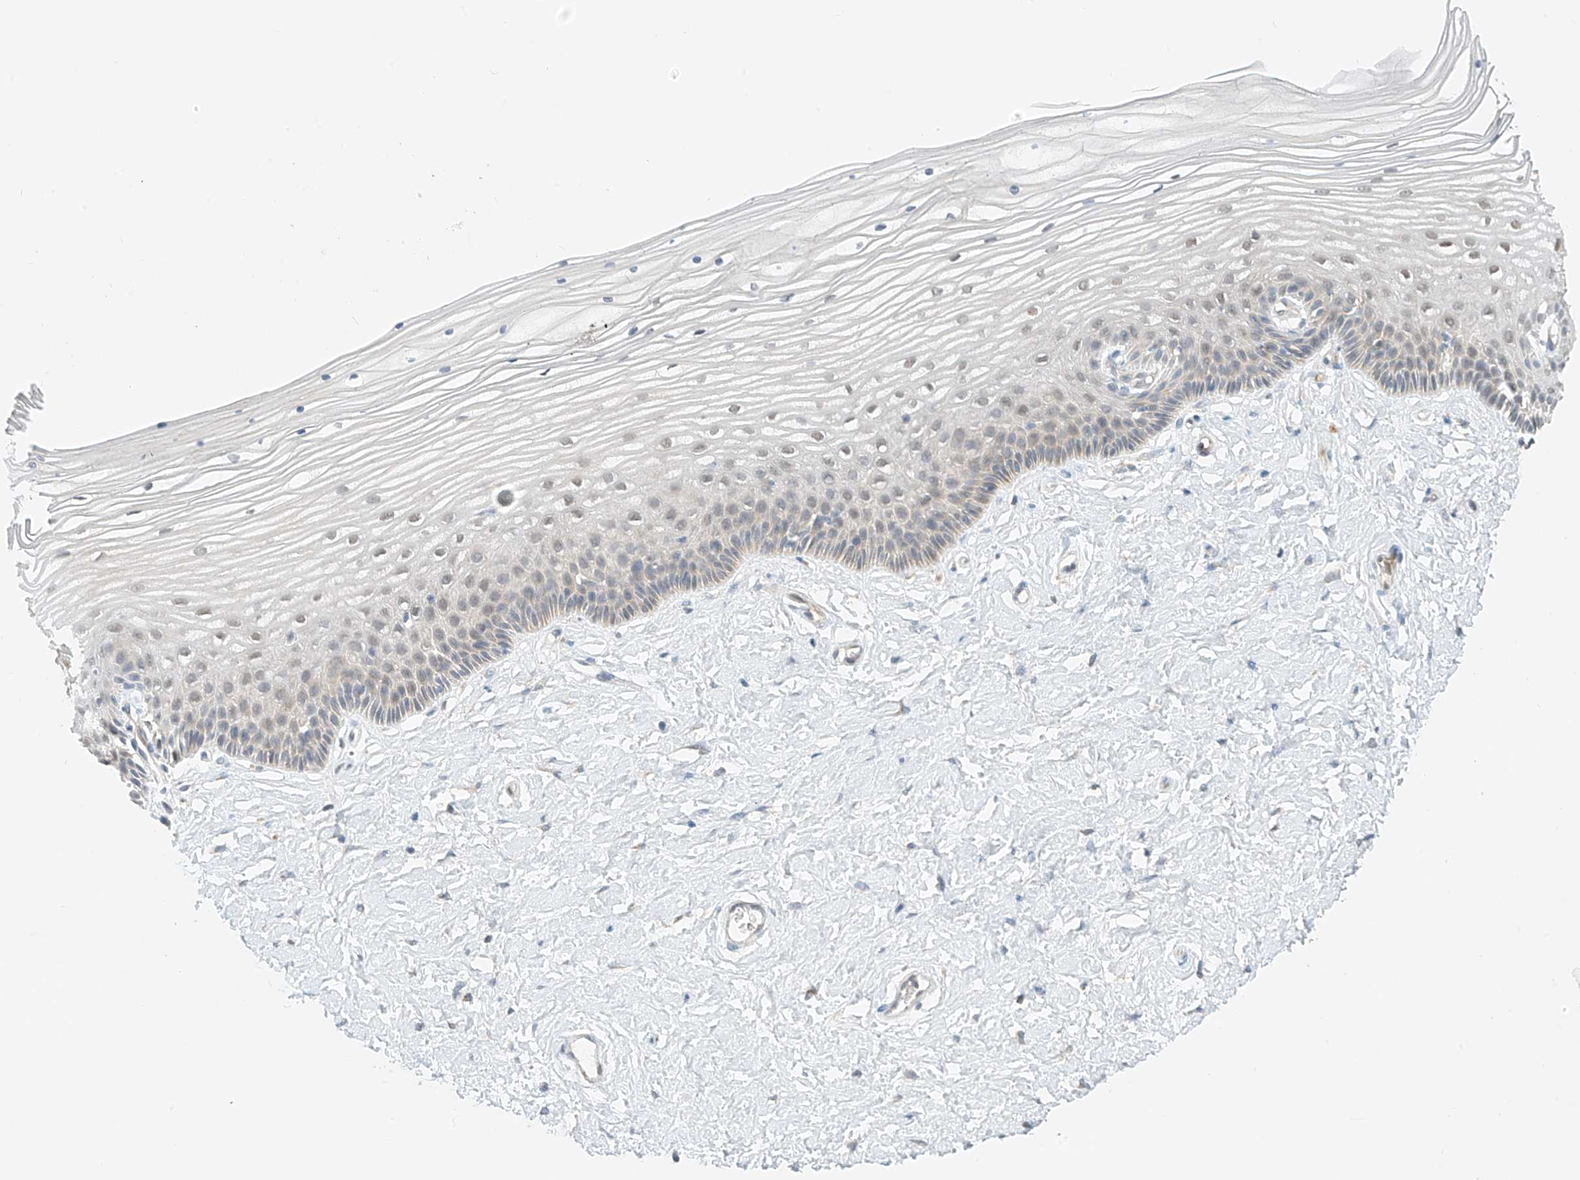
{"staining": {"intensity": "moderate", "quantity": "25%-75%", "location": "cytoplasmic/membranous,nuclear"}, "tissue": "vagina", "cell_type": "Squamous epithelial cells", "image_type": "normal", "snomed": [{"axis": "morphology", "description": "Normal tissue, NOS"}, {"axis": "topography", "description": "Vagina"}, {"axis": "topography", "description": "Cervix"}], "caption": "Vagina stained with DAB immunohistochemistry (IHC) displays medium levels of moderate cytoplasmic/membranous,nuclear expression in approximately 25%-75% of squamous epithelial cells. (brown staining indicates protein expression, while blue staining denotes nuclei).", "gene": "PPA2", "patient": {"sex": "female", "age": 40}}